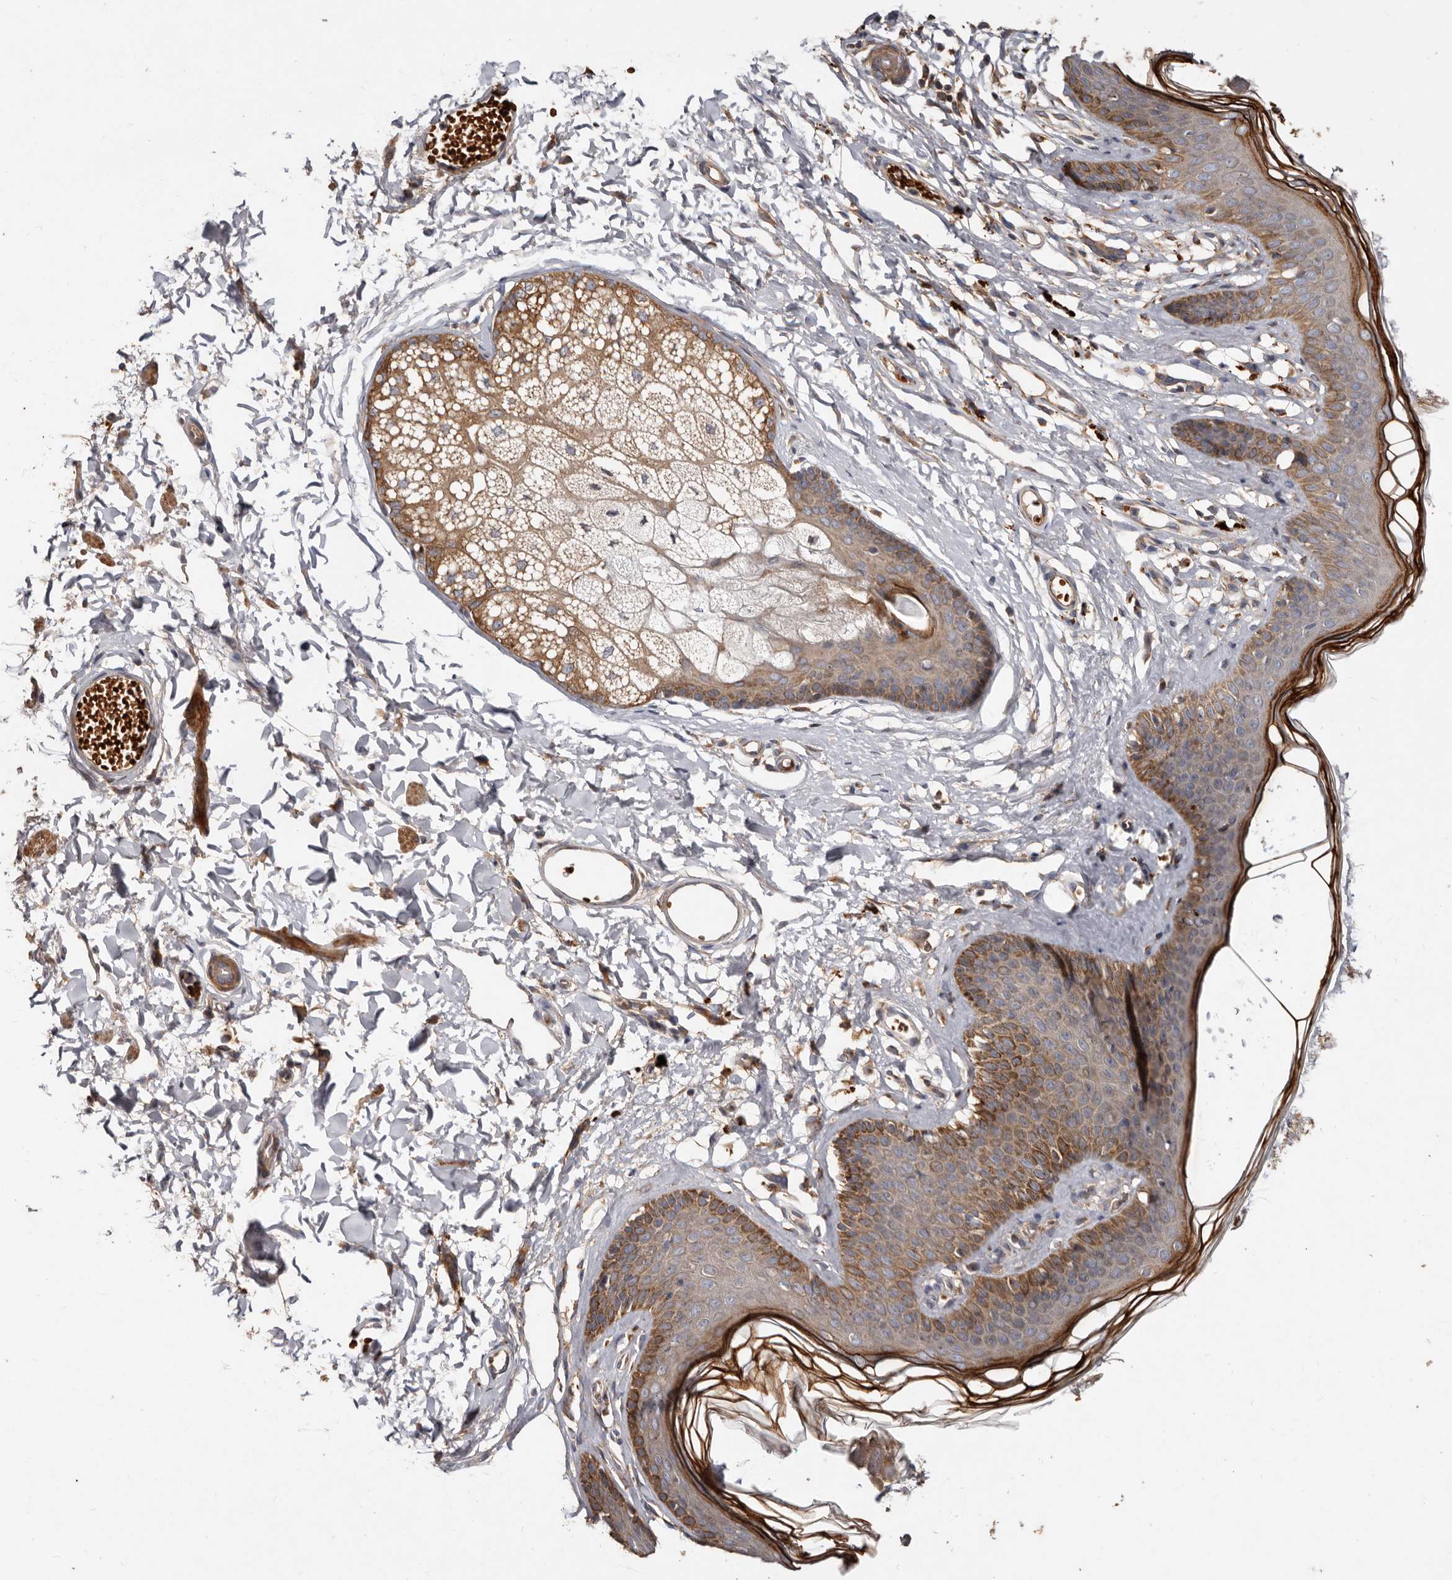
{"staining": {"intensity": "moderate", "quantity": "<25%", "location": "cytoplasmic/membranous"}, "tissue": "skin", "cell_type": "Epidermal cells", "image_type": "normal", "snomed": [{"axis": "morphology", "description": "Normal tissue, NOS"}, {"axis": "morphology", "description": "Squamous cell carcinoma, NOS"}, {"axis": "topography", "description": "Vulva"}], "caption": "Immunohistochemical staining of unremarkable skin exhibits low levels of moderate cytoplasmic/membranous positivity in approximately <25% of epidermal cells. Ihc stains the protein in brown and the nuclei are stained blue.", "gene": "GOT1L1", "patient": {"sex": "female", "age": 85}}